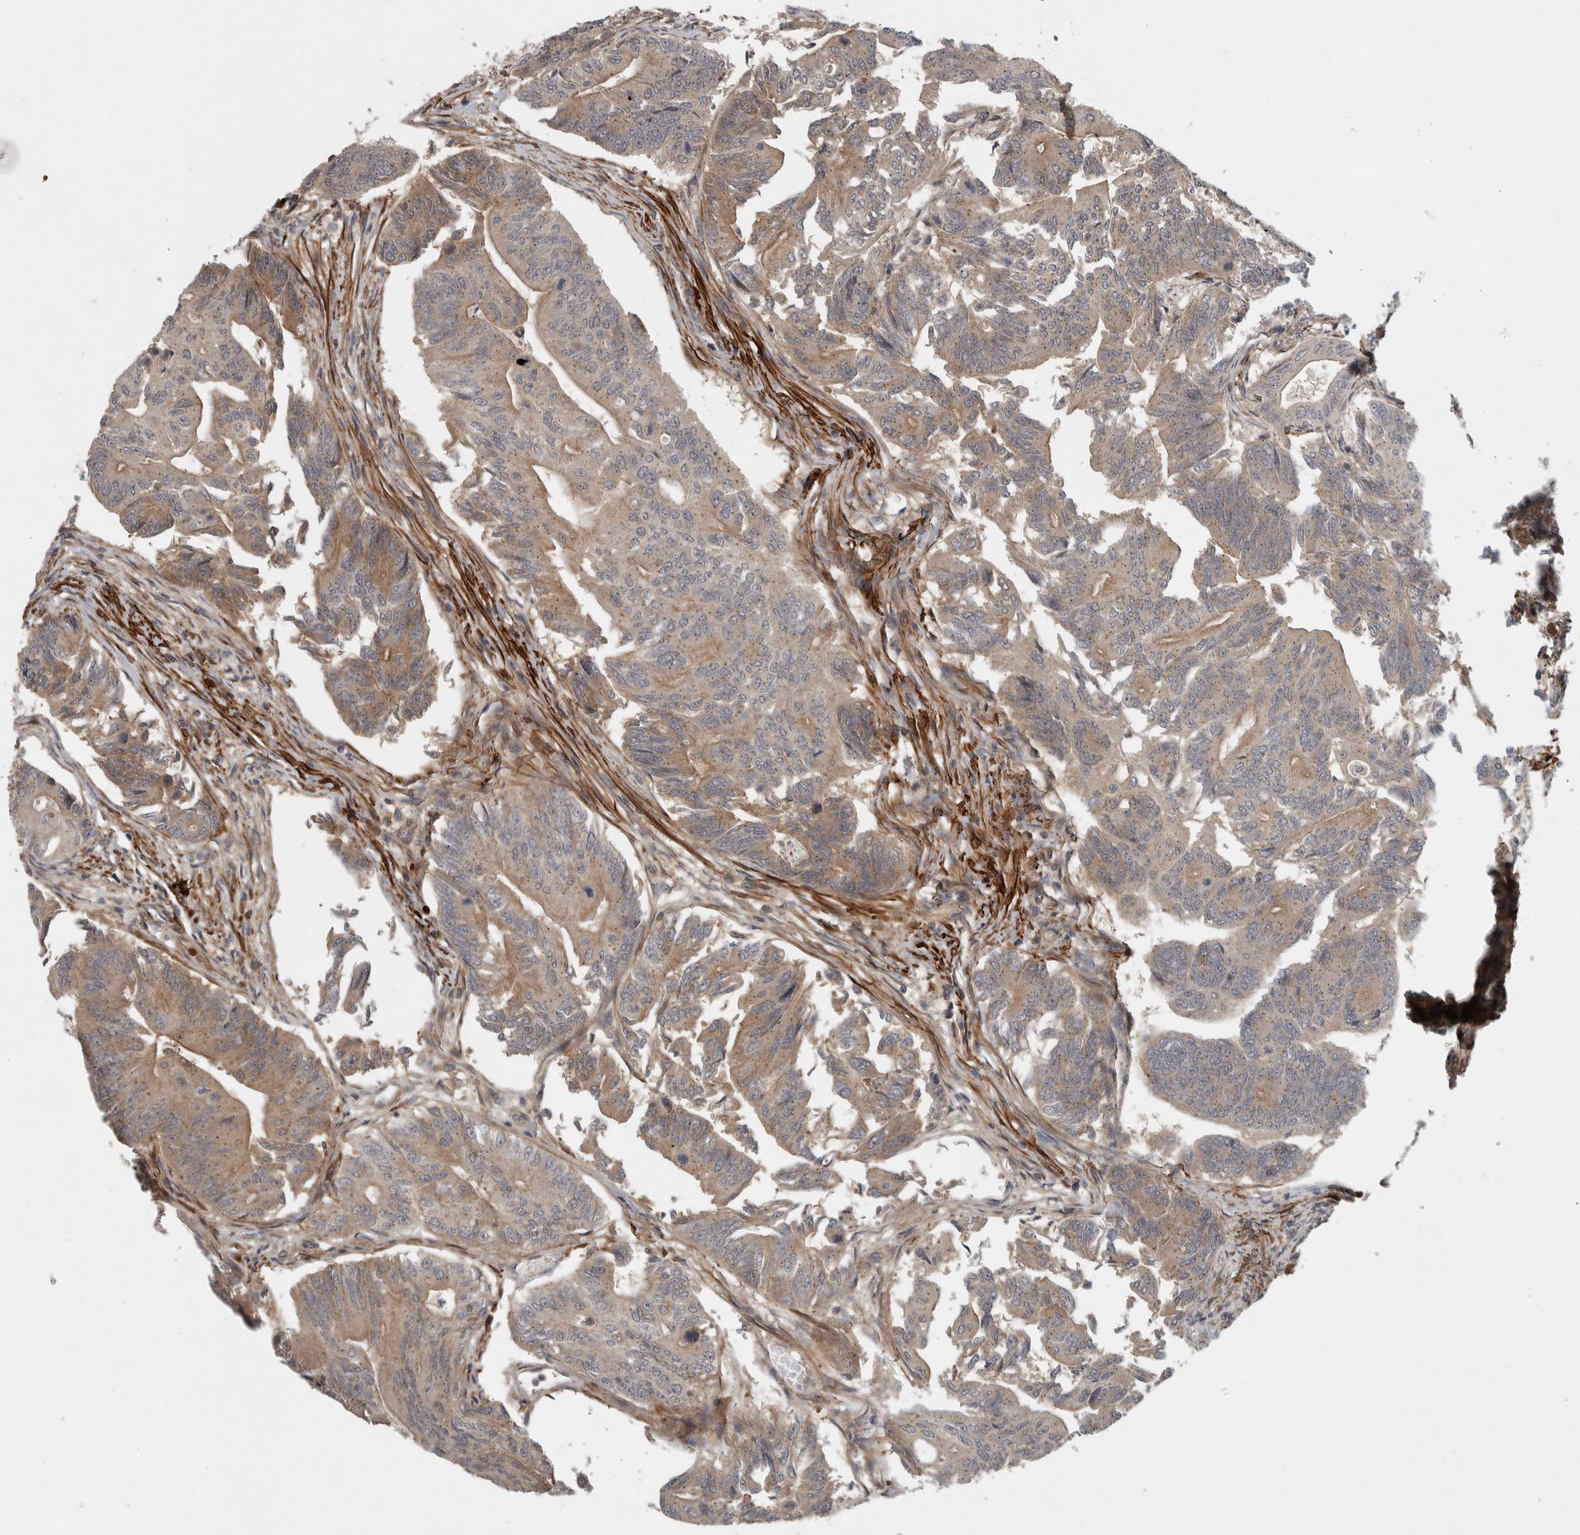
{"staining": {"intensity": "moderate", "quantity": ">75%", "location": "cytoplasmic/membranous"}, "tissue": "colorectal cancer", "cell_type": "Tumor cells", "image_type": "cancer", "snomed": [{"axis": "morphology", "description": "Adenoma, NOS"}, {"axis": "morphology", "description": "Adenocarcinoma, NOS"}, {"axis": "topography", "description": "Colon"}], "caption": "The image shows staining of colorectal cancer (adenocarcinoma), revealing moderate cytoplasmic/membranous protein expression (brown color) within tumor cells. (brown staining indicates protein expression, while blue staining denotes nuclei).", "gene": "LBHD1", "patient": {"sex": "male", "age": 79}}